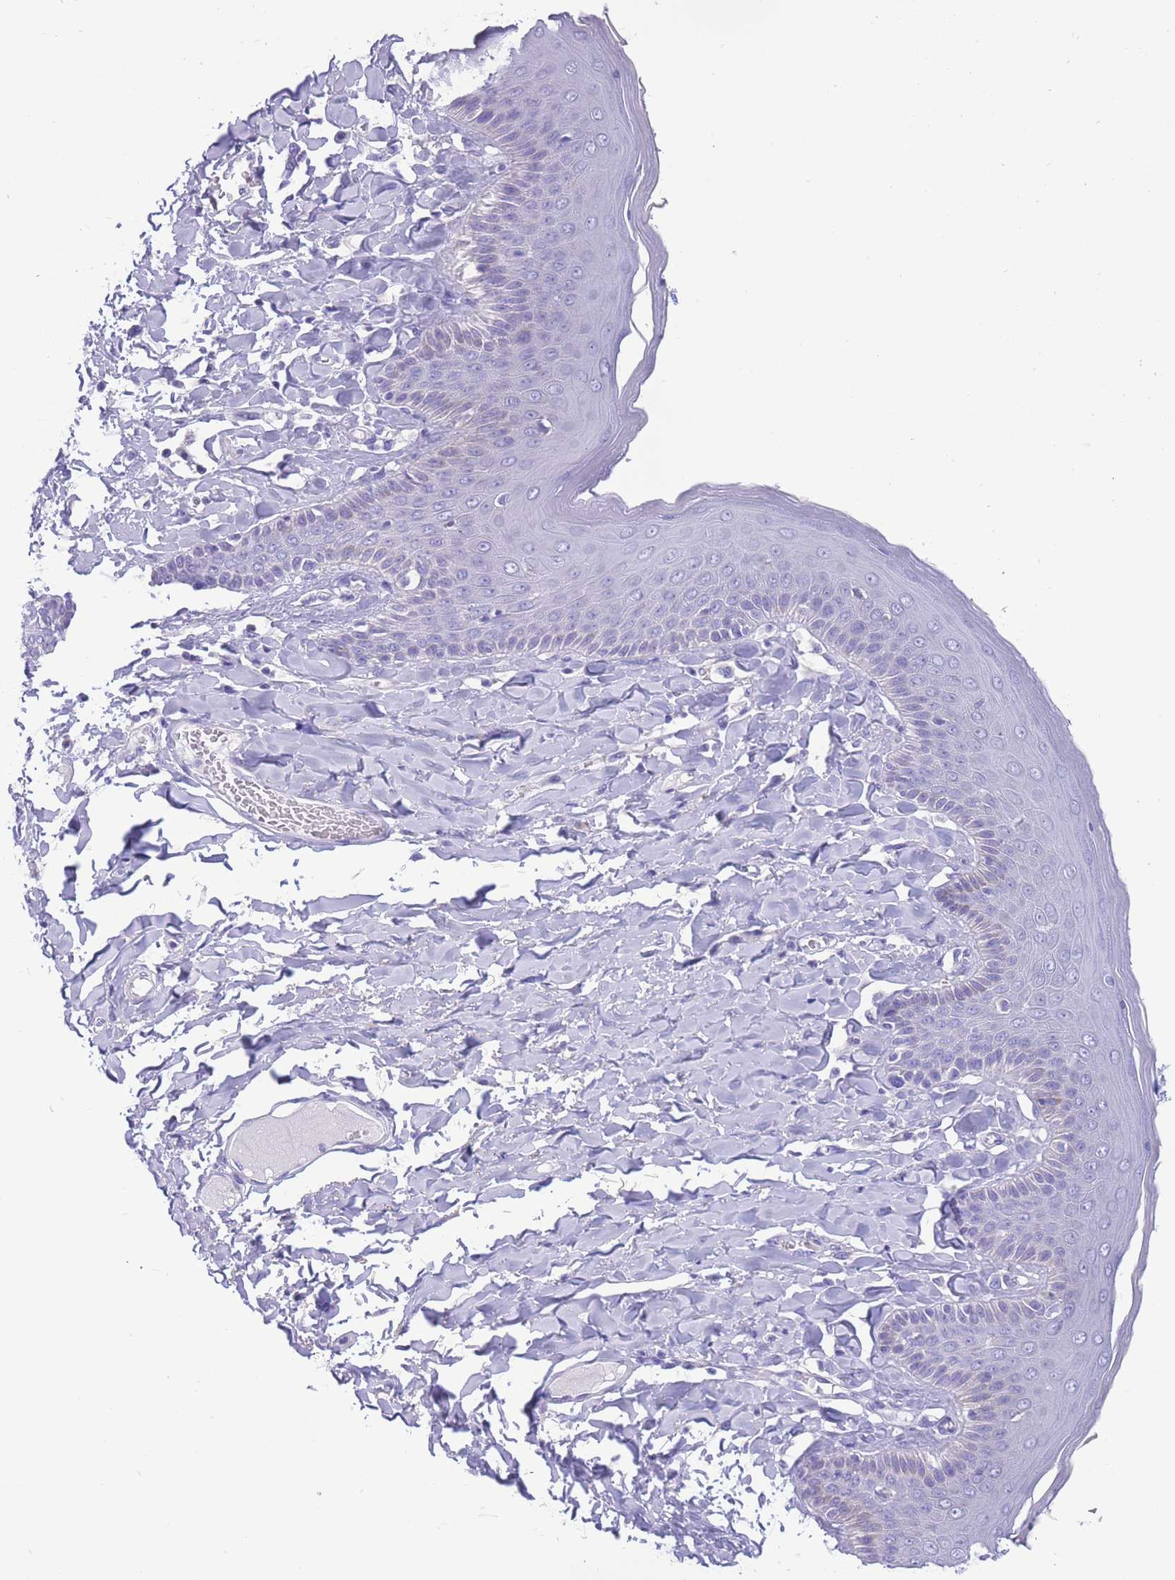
{"staining": {"intensity": "weak", "quantity": "<25%", "location": "cytoplasmic/membranous"}, "tissue": "skin", "cell_type": "Epidermal cells", "image_type": "normal", "snomed": [{"axis": "morphology", "description": "Normal tissue, NOS"}, {"axis": "topography", "description": "Anal"}], "caption": "IHC of normal skin demonstrates no expression in epidermal cells. Nuclei are stained in blue.", "gene": "INTS2", "patient": {"sex": "male", "age": 69}}